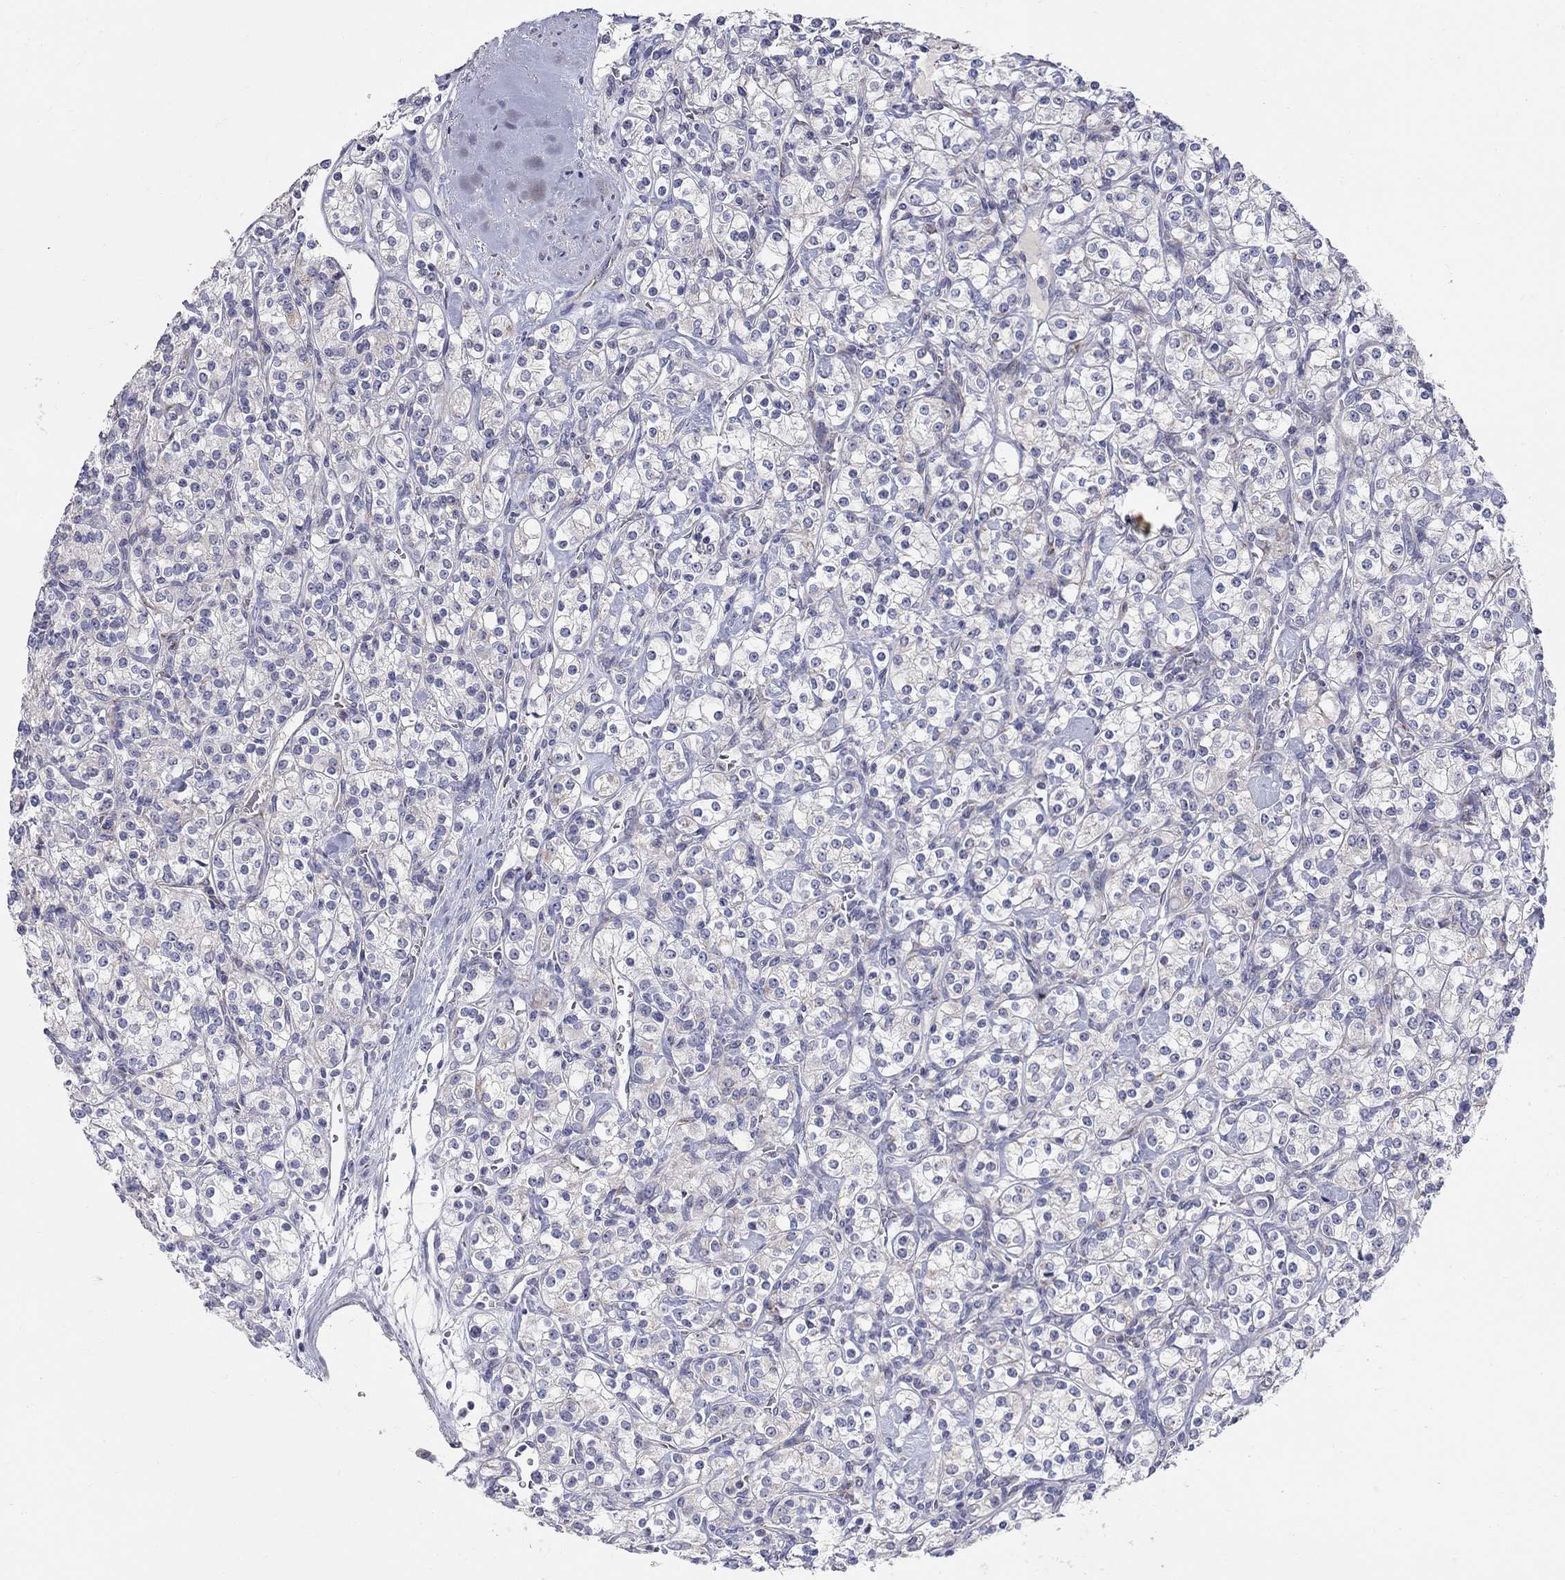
{"staining": {"intensity": "negative", "quantity": "none", "location": "none"}, "tissue": "renal cancer", "cell_type": "Tumor cells", "image_type": "cancer", "snomed": [{"axis": "morphology", "description": "Adenocarcinoma, NOS"}, {"axis": "topography", "description": "Kidney"}], "caption": "A histopathology image of renal adenocarcinoma stained for a protein displays no brown staining in tumor cells.", "gene": "HMX2", "patient": {"sex": "male", "age": 77}}